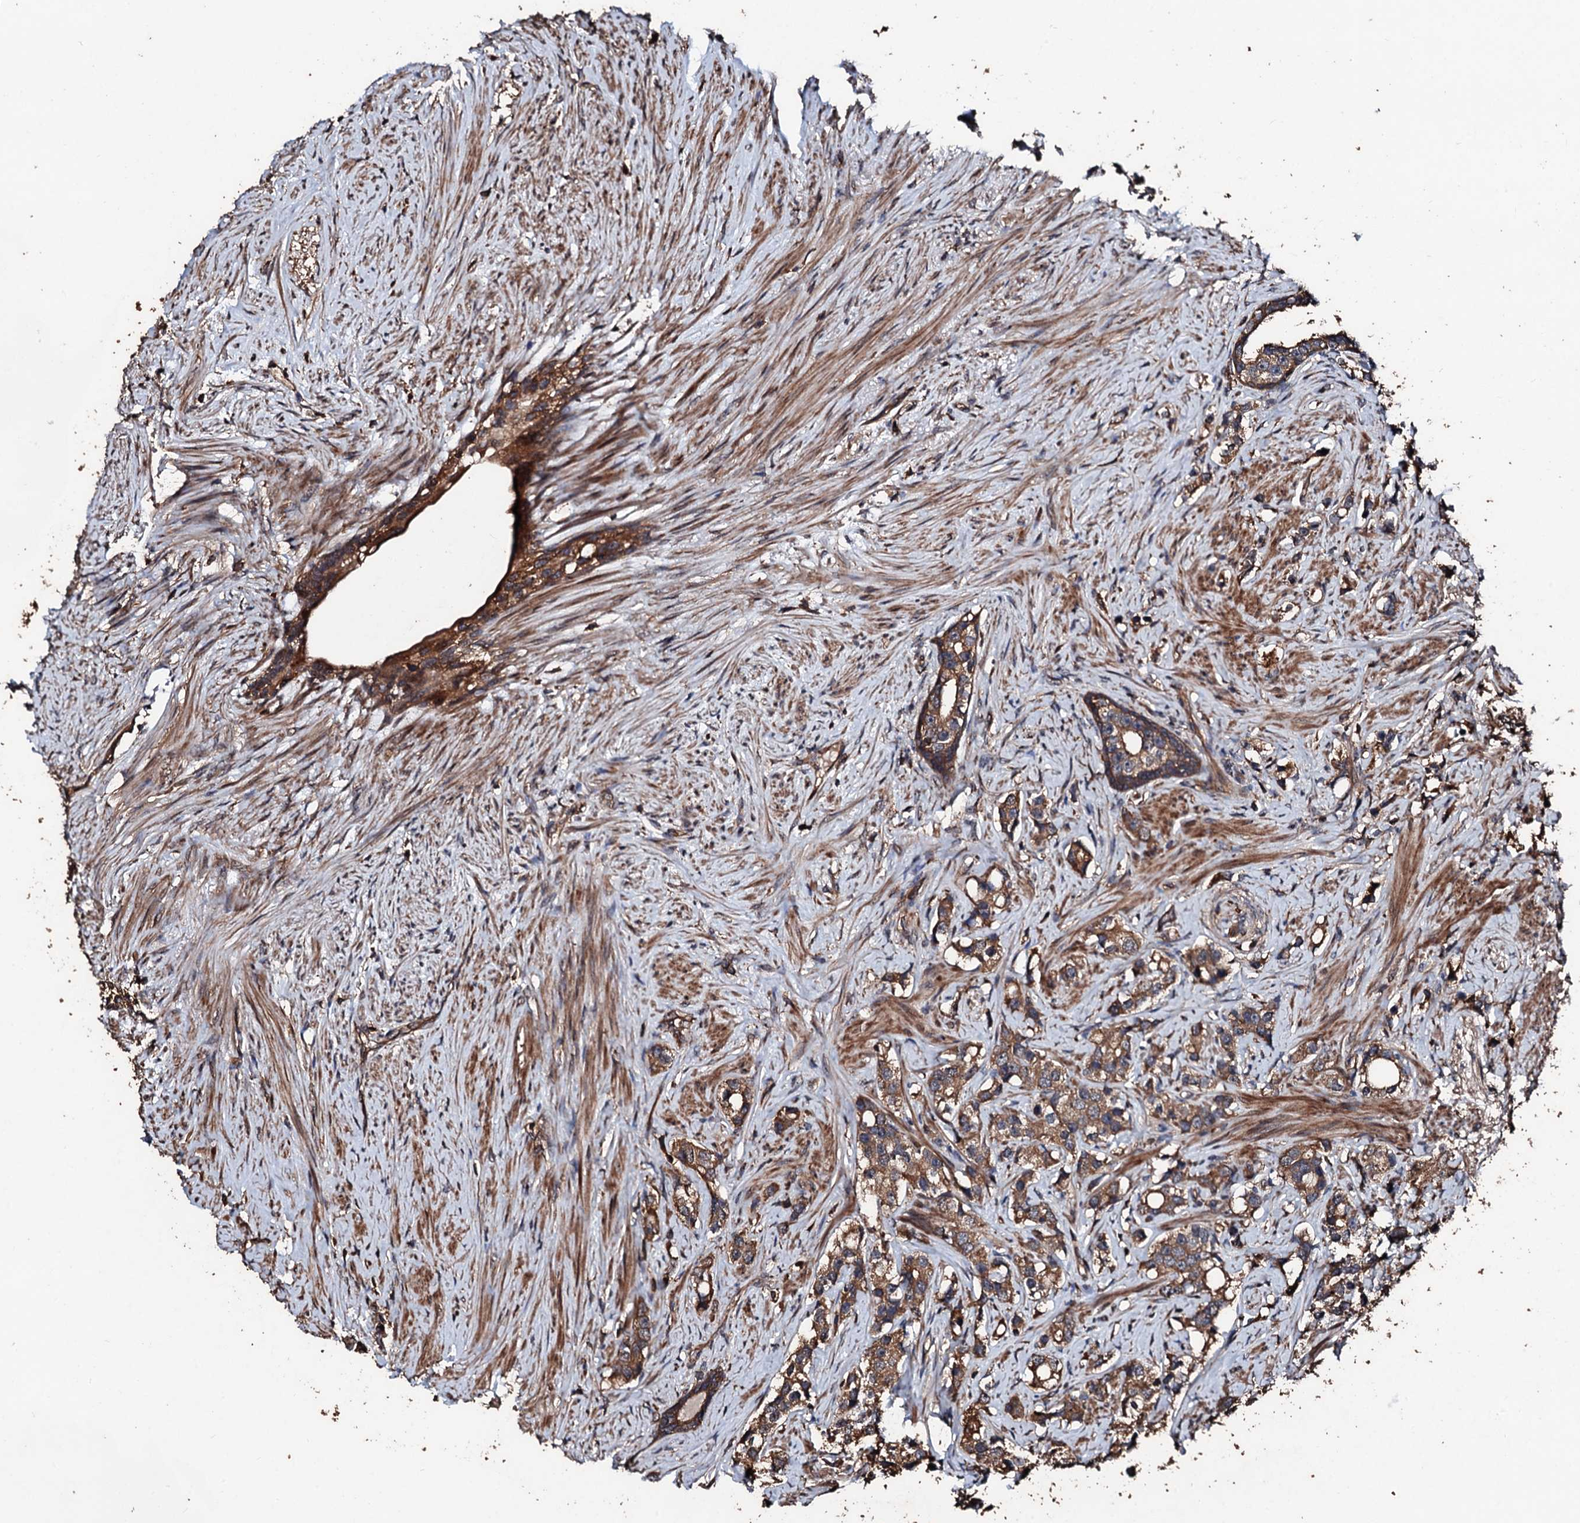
{"staining": {"intensity": "moderate", "quantity": ">75%", "location": "cytoplasmic/membranous"}, "tissue": "prostate cancer", "cell_type": "Tumor cells", "image_type": "cancer", "snomed": [{"axis": "morphology", "description": "Adenocarcinoma, High grade"}, {"axis": "topography", "description": "Prostate"}], "caption": "Tumor cells display medium levels of moderate cytoplasmic/membranous staining in approximately >75% of cells in human prostate adenocarcinoma (high-grade).", "gene": "KIF18A", "patient": {"sex": "male", "age": 63}}